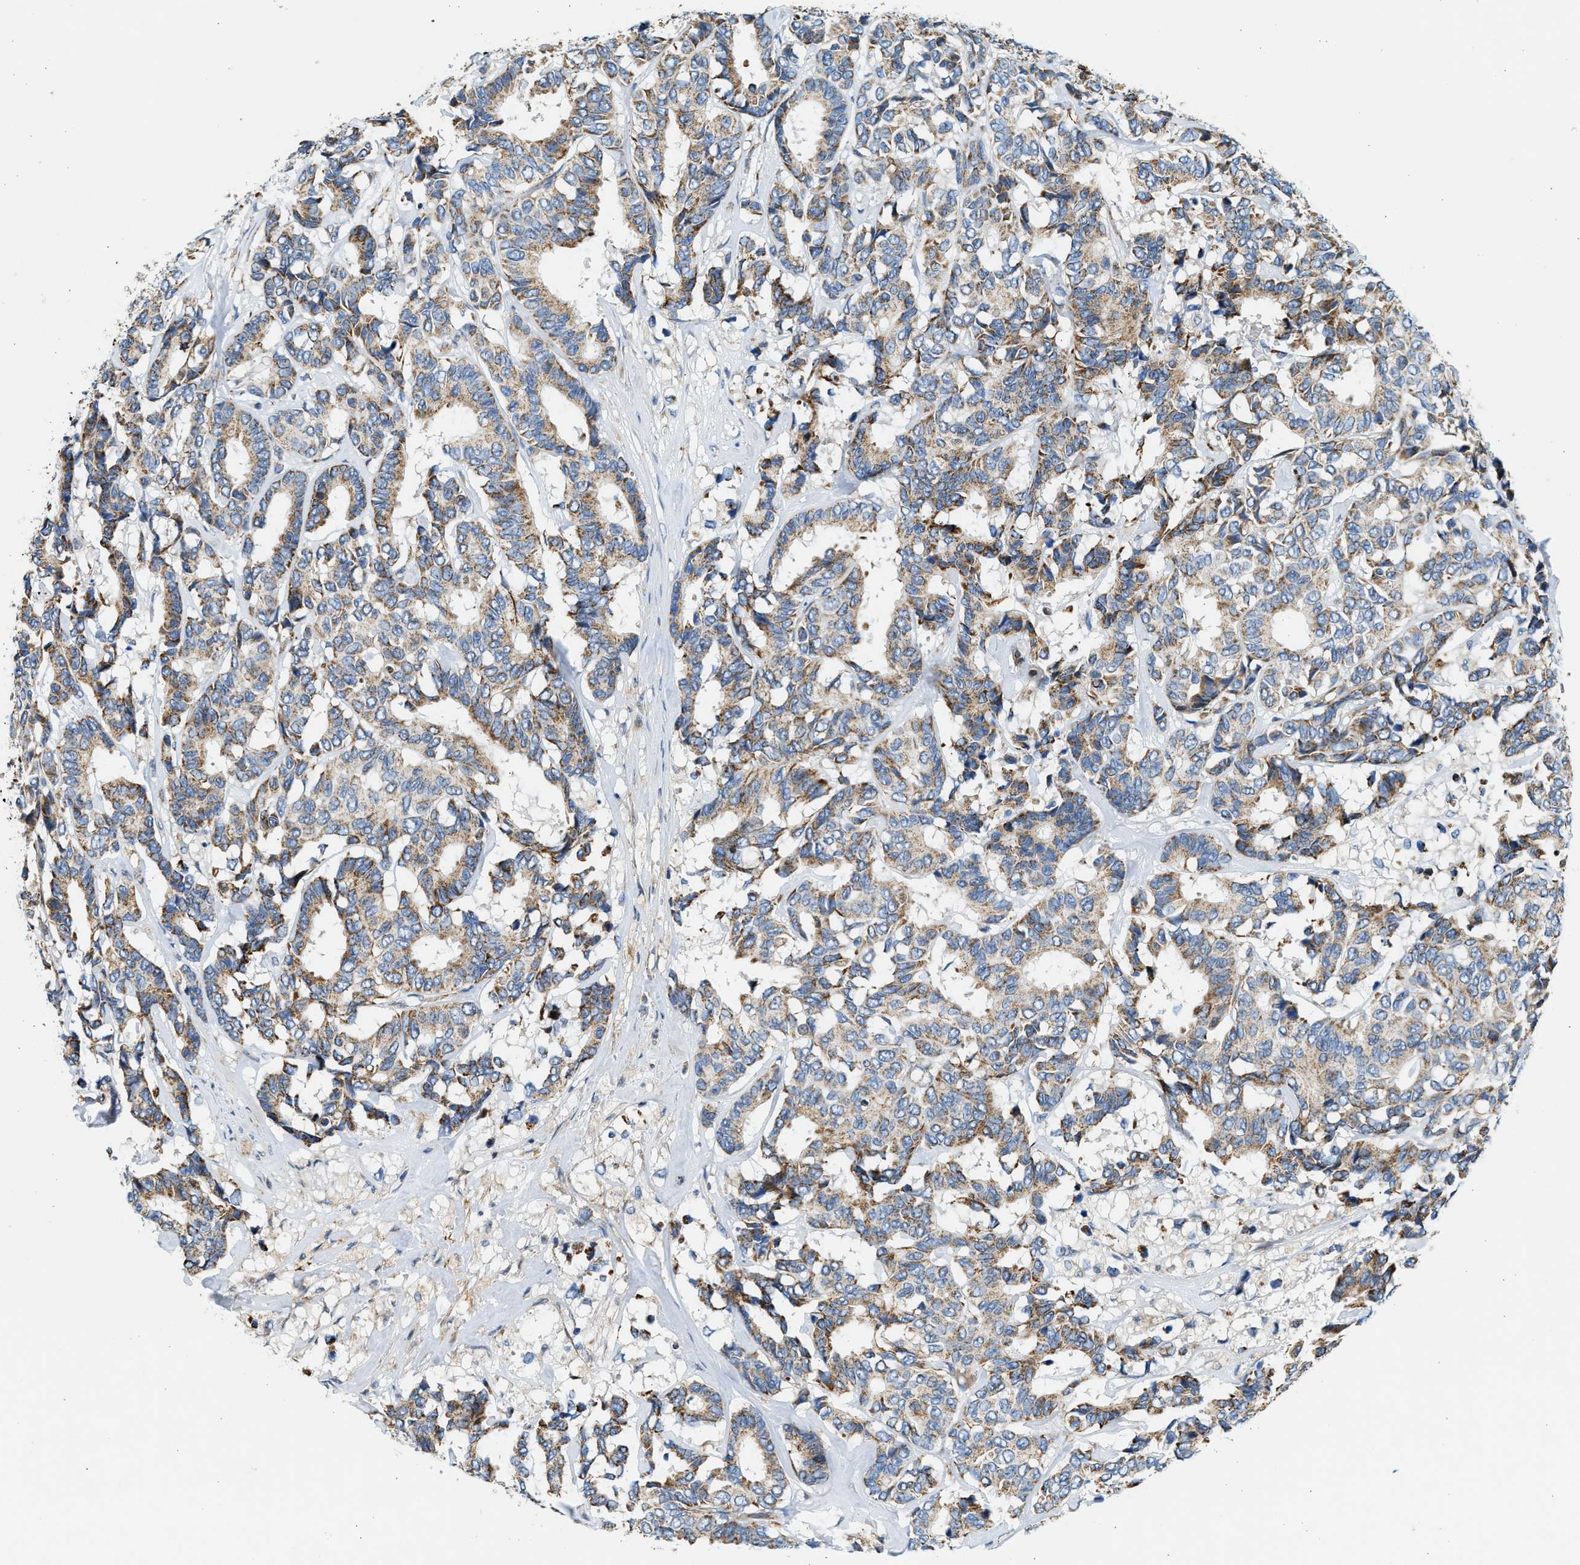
{"staining": {"intensity": "moderate", "quantity": ">75%", "location": "cytoplasmic/membranous"}, "tissue": "breast cancer", "cell_type": "Tumor cells", "image_type": "cancer", "snomed": [{"axis": "morphology", "description": "Duct carcinoma"}, {"axis": "topography", "description": "Breast"}], "caption": "Immunohistochemistry of breast intraductal carcinoma reveals medium levels of moderate cytoplasmic/membranous expression in approximately >75% of tumor cells.", "gene": "KCNMB3", "patient": {"sex": "female", "age": 87}}